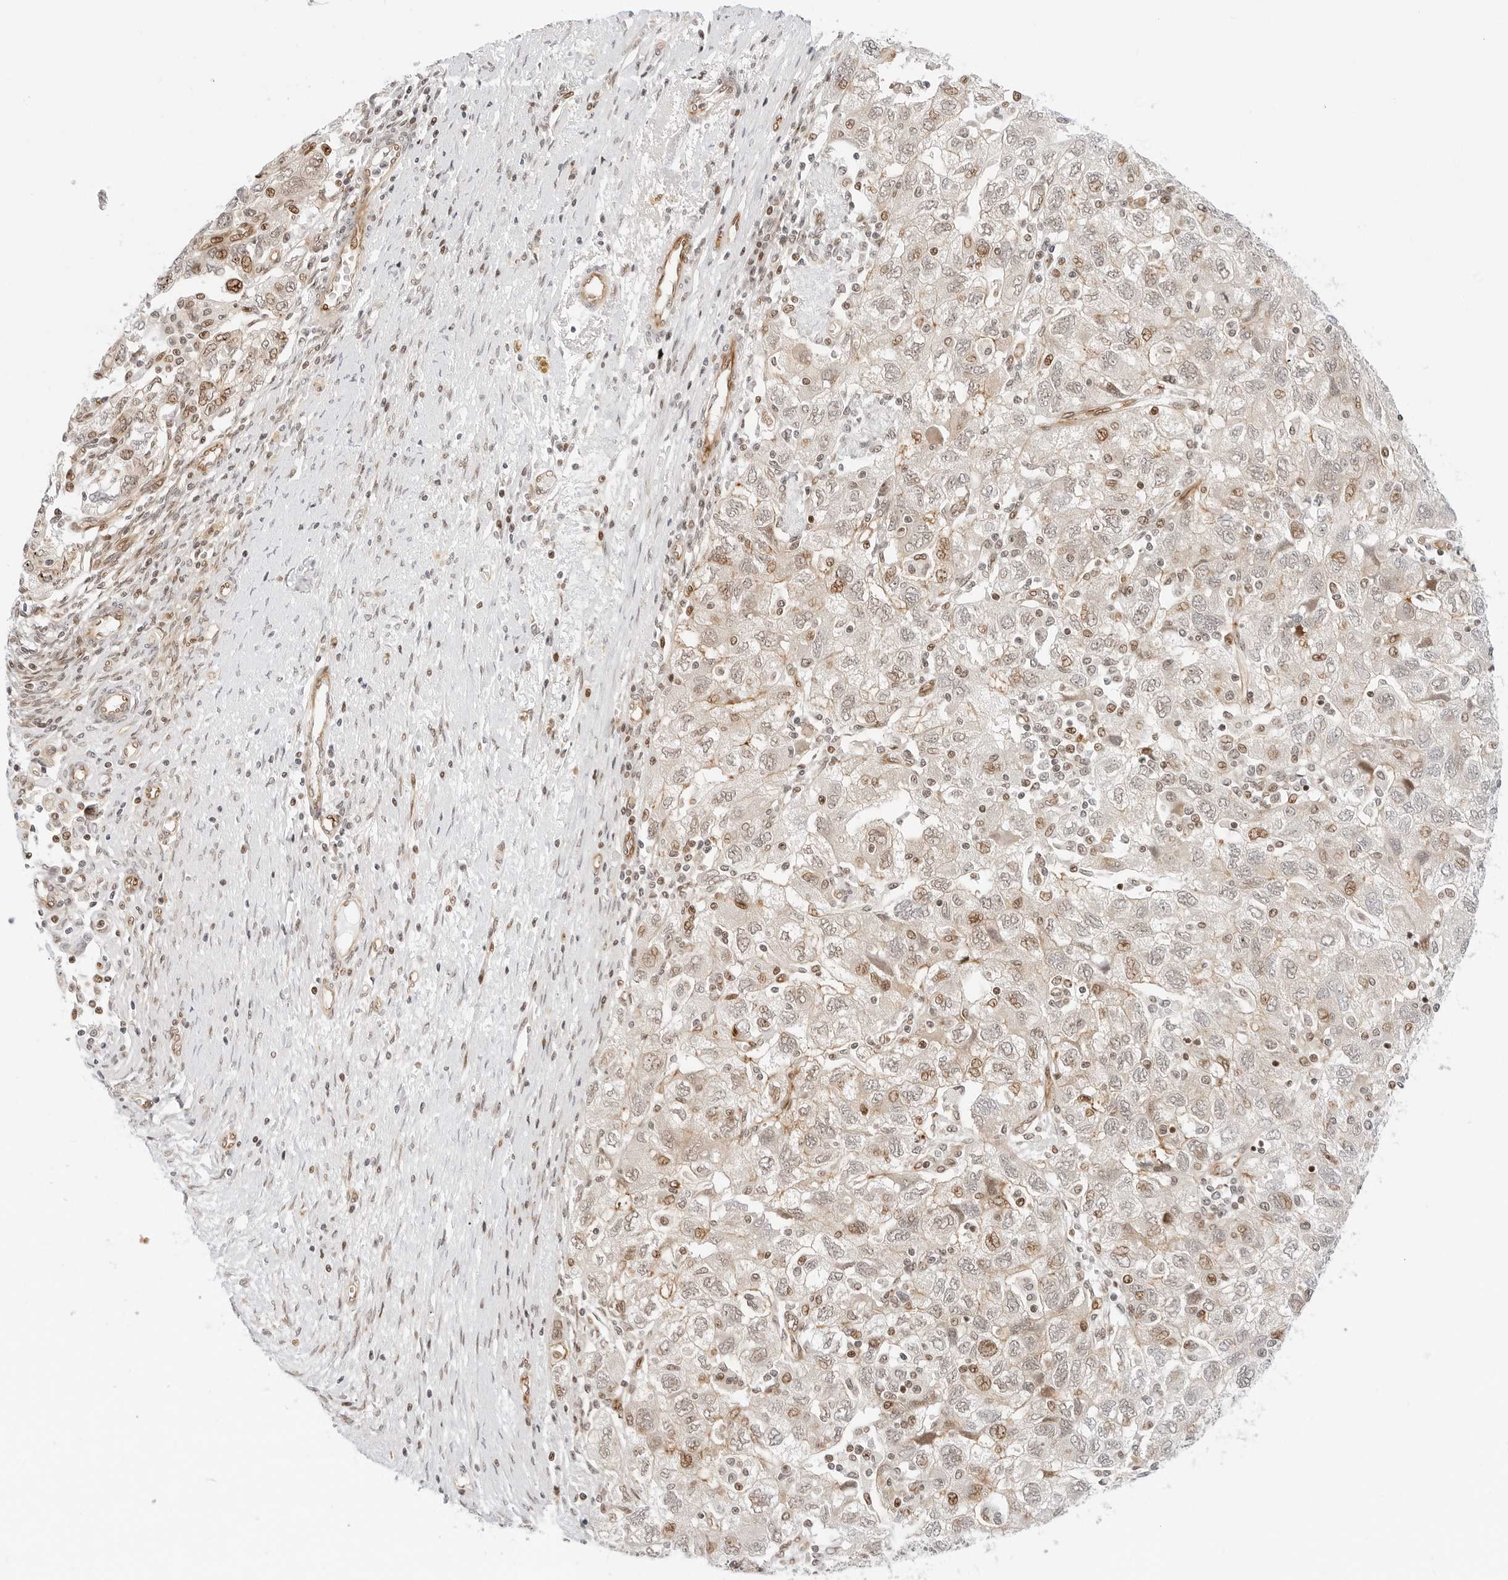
{"staining": {"intensity": "moderate", "quantity": "25%-75%", "location": "nuclear"}, "tissue": "ovarian cancer", "cell_type": "Tumor cells", "image_type": "cancer", "snomed": [{"axis": "morphology", "description": "Carcinoma, NOS"}, {"axis": "morphology", "description": "Cystadenocarcinoma, serous, NOS"}, {"axis": "topography", "description": "Ovary"}], "caption": "There is medium levels of moderate nuclear expression in tumor cells of ovarian cancer, as demonstrated by immunohistochemical staining (brown color).", "gene": "ZNF613", "patient": {"sex": "female", "age": 69}}